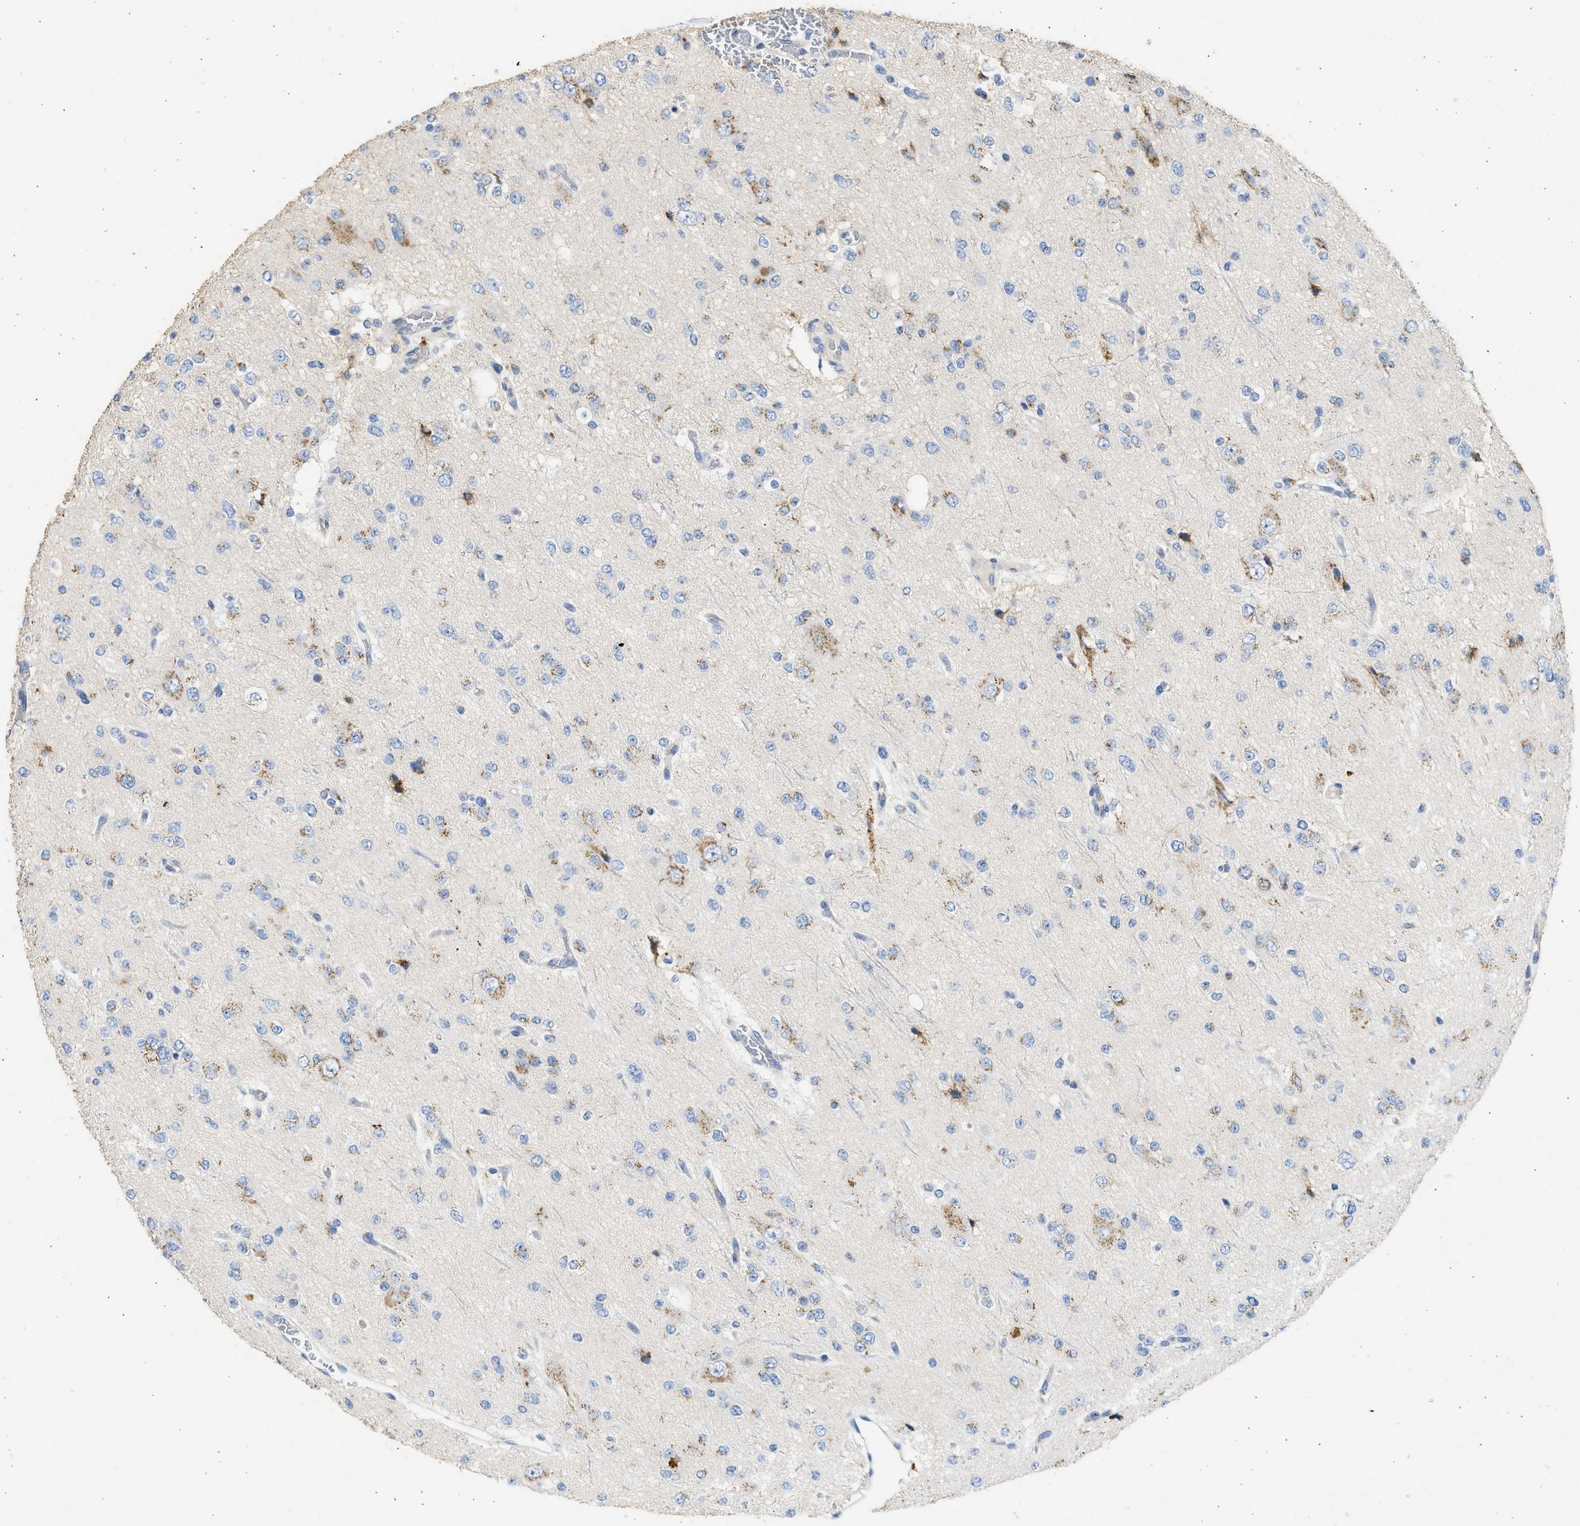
{"staining": {"intensity": "negative", "quantity": "none", "location": "none"}, "tissue": "glioma", "cell_type": "Tumor cells", "image_type": "cancer", "snomed": [{"axis": "morphology", "description": "Glioma, malignant, Low grade"}, {"axis": "topography", "description": "Brain"}], "caption": "This is a image of immunohistochemistry staining of glioma, which shows no expression in tumor cells.", "gene": "IPO8", "patient": {"sex": "male", "age": 38}}